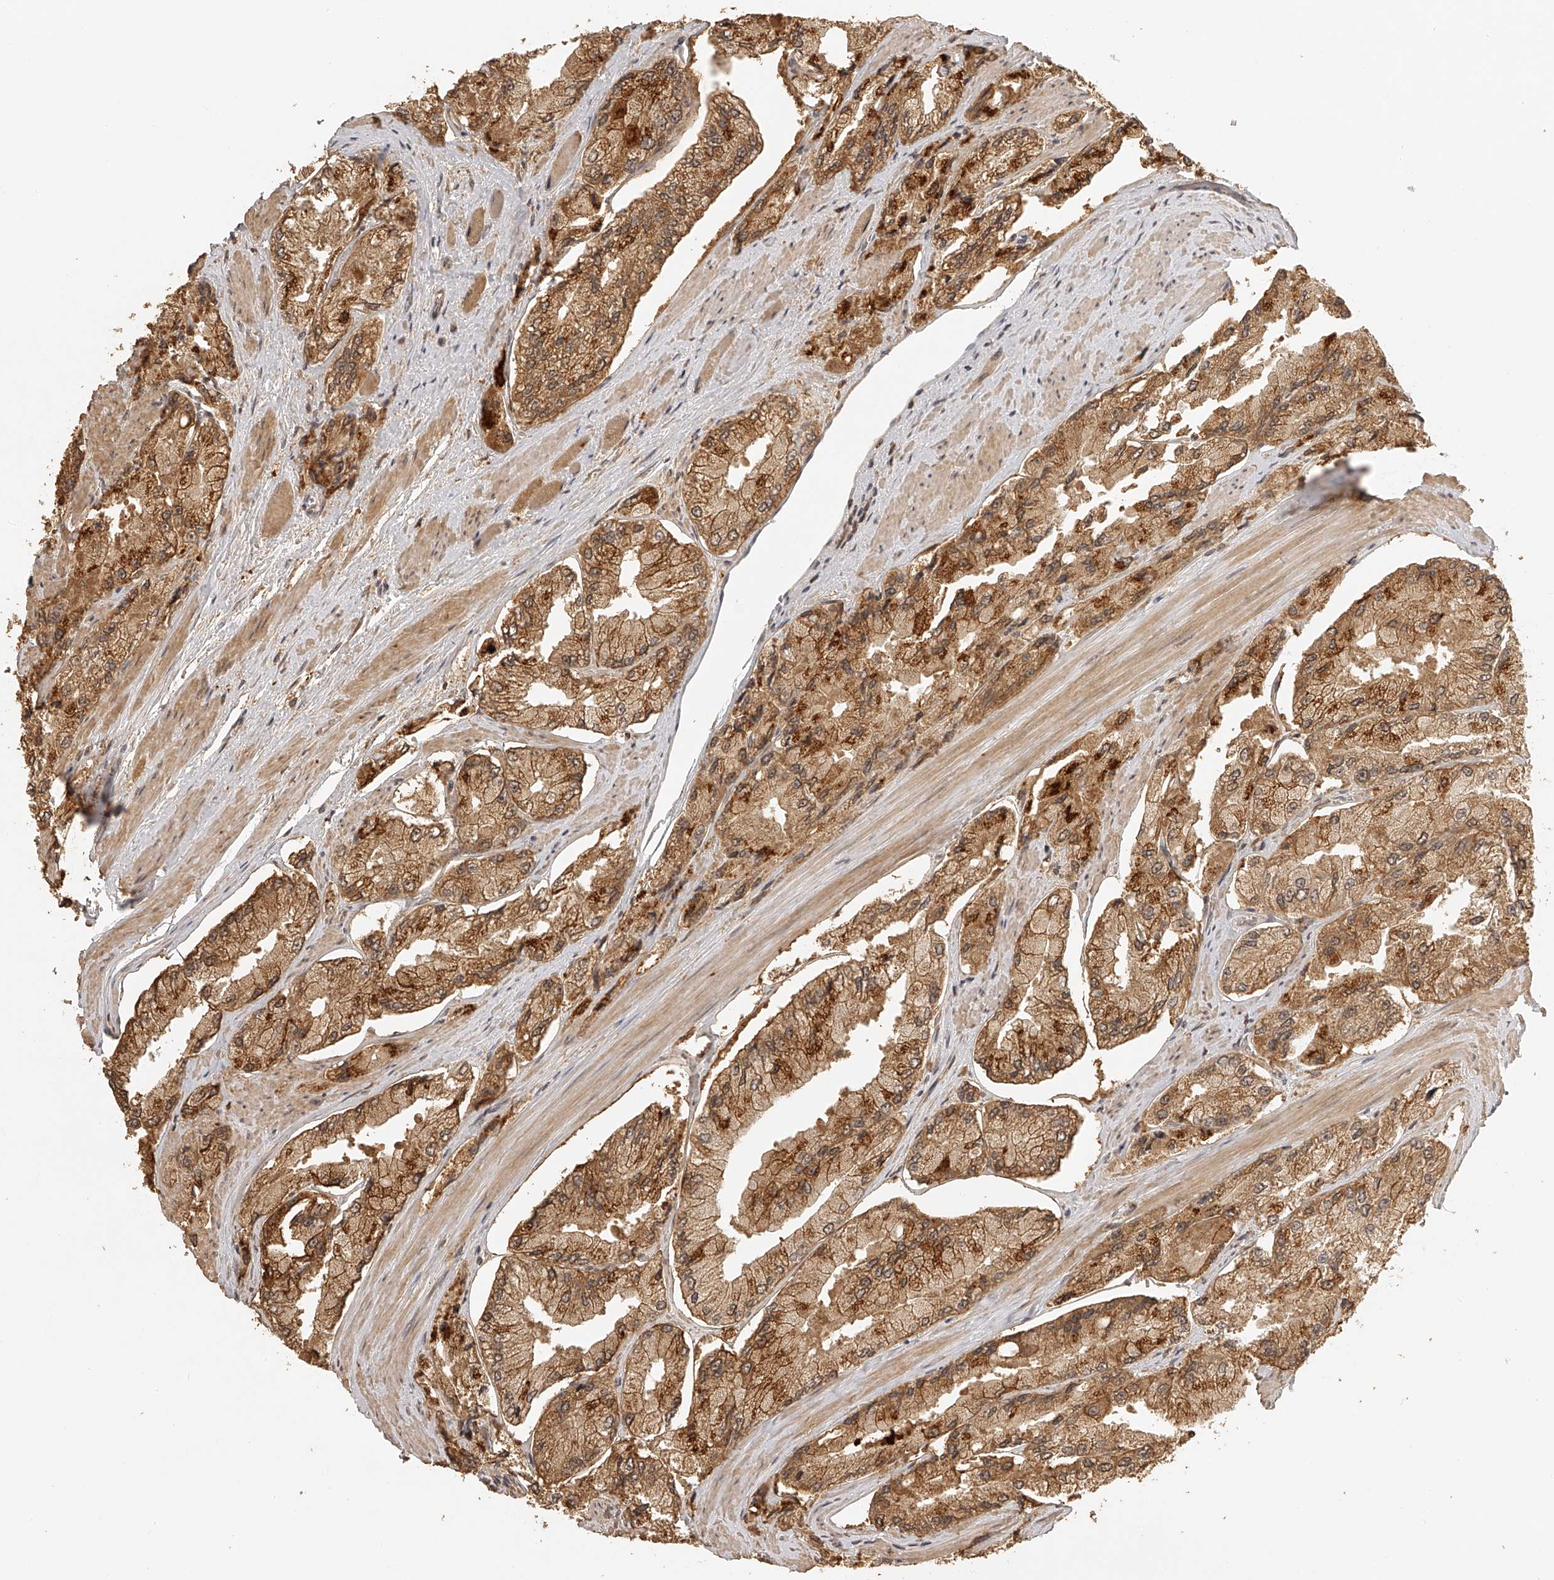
{"staining": {"intensity": "moderate", "quantity": ">75%", "location": "cytoplasmic/membranous"}, "tissue": "prostate cancer", "cell_type": "Tumor cells", "image_type": "cancer", "snomed": [{"axis": "morphology", "description": "Adenocarcinoma, High grade"}, {"axis": "topography", "description": "Prostate"}], "caption": "IHC photomicrograph of human adenocarcinoma (high-grade) (prostate) stained for a protein (brown), which reveals medium levels of moderate cytoplasmic/membranous staining in about >75% of tumor cells.", "gene": "BCL2L11", "patient": {"sex": "male", "age": 58}}